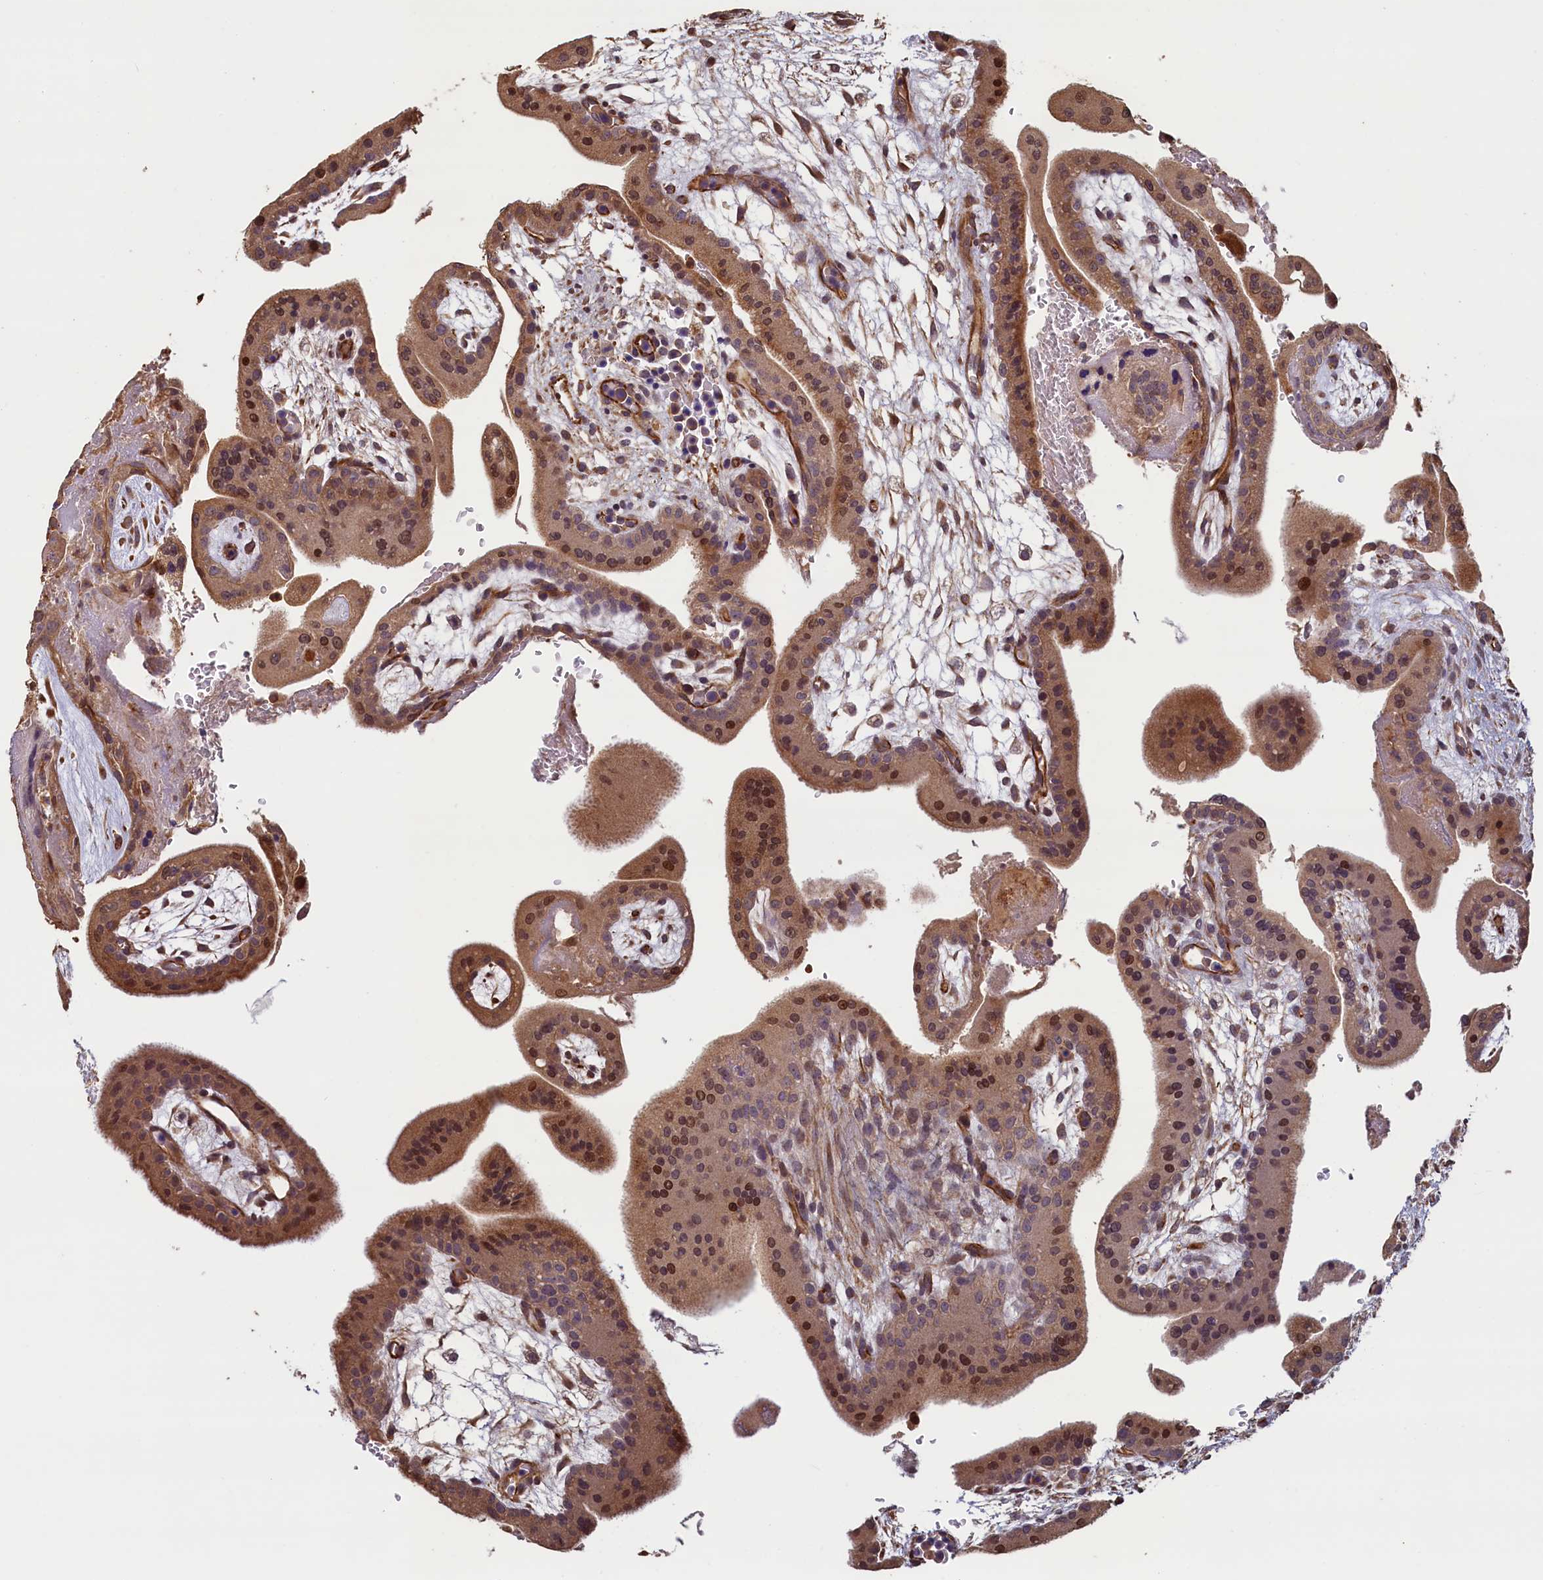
{"staining": {"intensity": "moderate", "quantity": ">75%", "location": "cytoplasmic/membranous,nuclear"}, "tissue": "placenta", "cell_type": "Trophoblastic cells", "image_type": "normal", "snomed": [{"axis": "morphology", "description": "Normal tissue, NOS"}, {"axis": "topography", "description": "Placenta"}], "caption": "IHC of normal human placenta demonstrates medium levels of moderate cytoplasmic/membranous,nuclear expression in approximately >75% of trophoblastic cells. (brown staining indicates protein expression, while blue staining denotes nuclei).", "gene": "ACSBG1", "patient": {"sex": "female", "age": 35}}